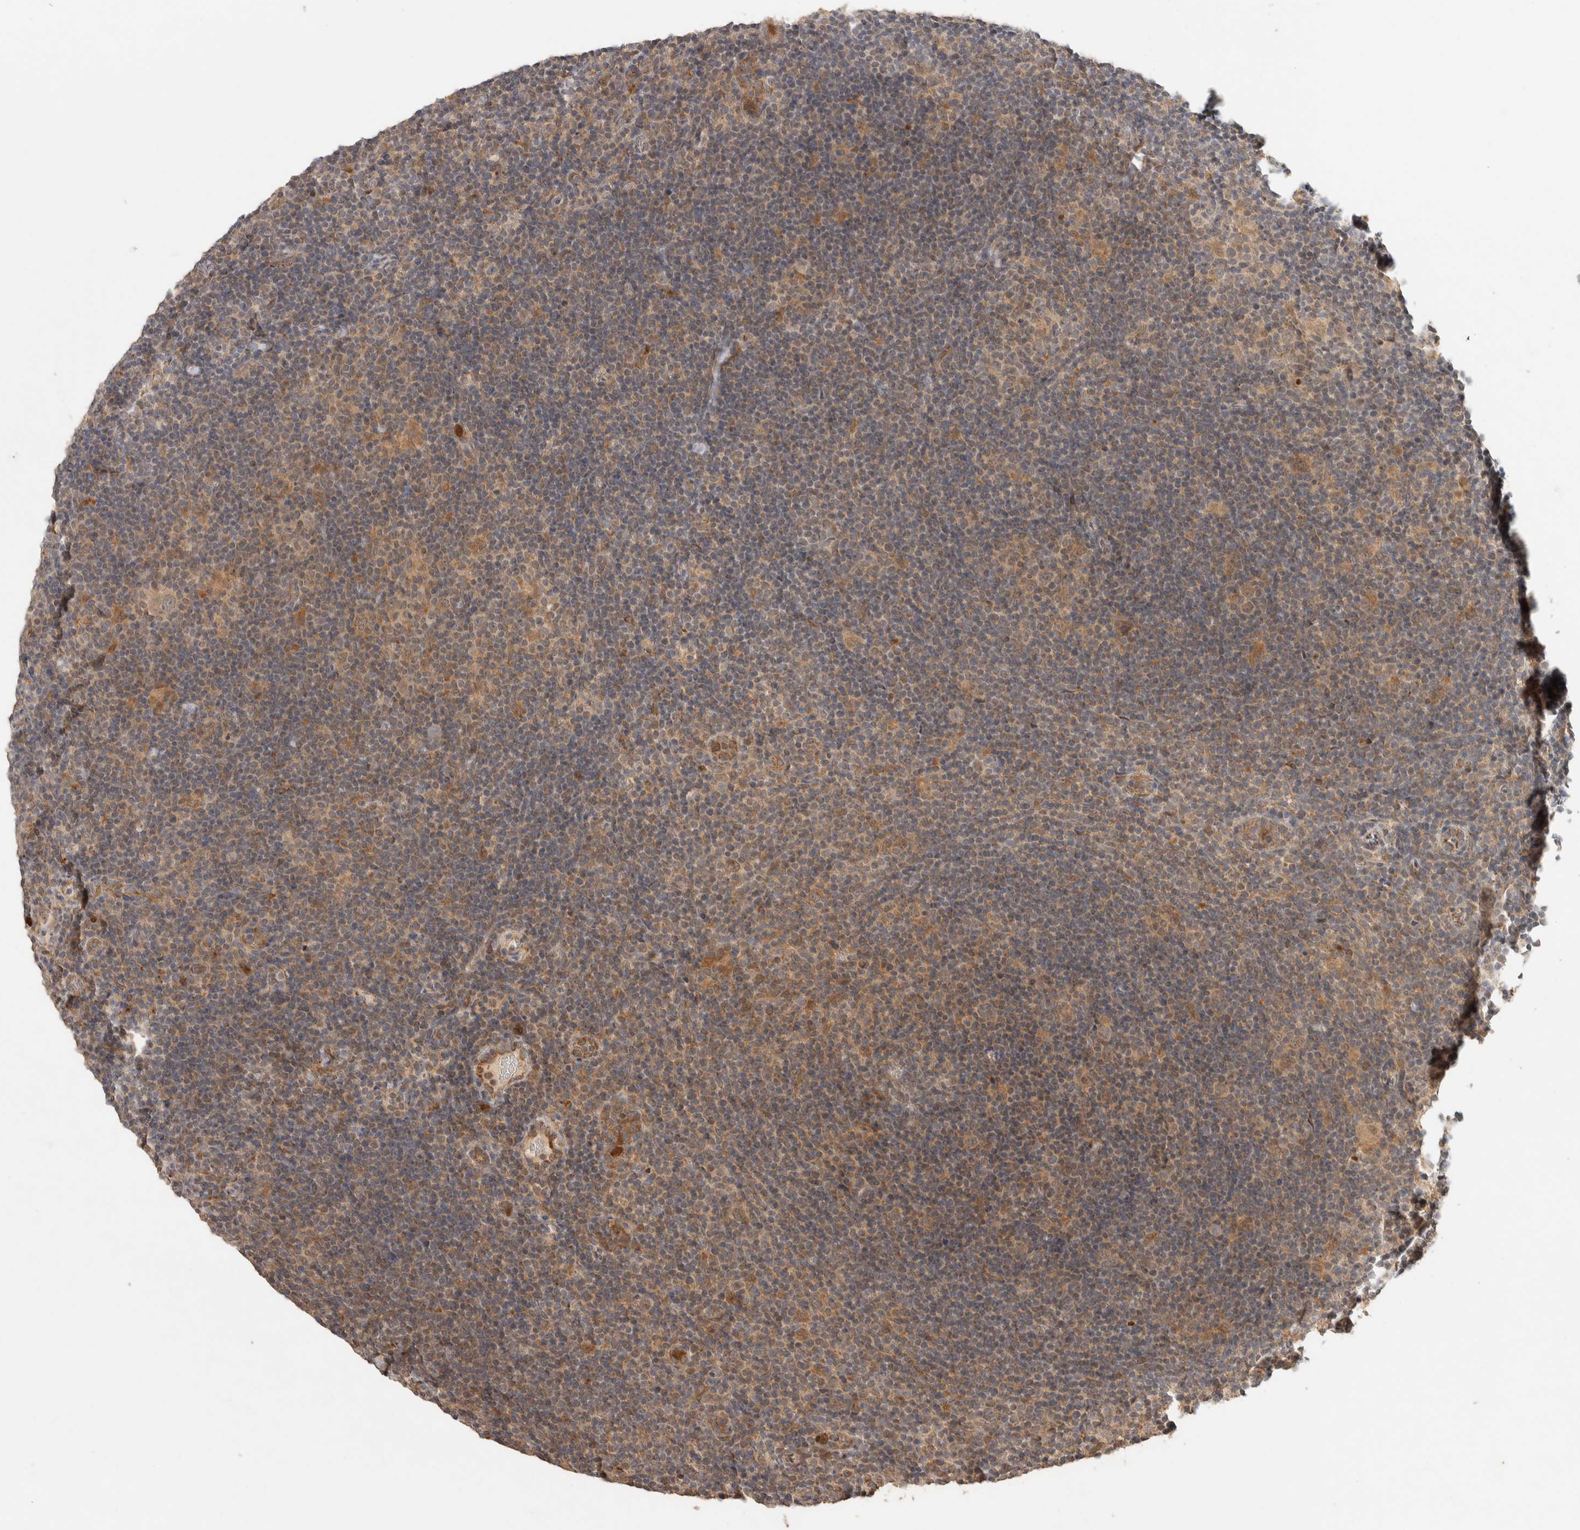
{"staining": {"intensity": "weak", "quantity": ">75%", "location": "cytoplasmic/membranous"}, "tissue": "lymphoma", "cell_type": "Tumor cells", "image_type": "cancer", "snomed": [{"axis": "morphology", "description": "Hodgkin's disease, NOS"}, {"axis": "topography", "description": "Lymph node"}], "caption": "Immunohistochemical staining of lymphoma displays low levels of weak cytoplasmic/membranous staining in approximately >75% of tumor cells.", "gene": "ITPA", "patient": {"sex": "female", "age": 57}}